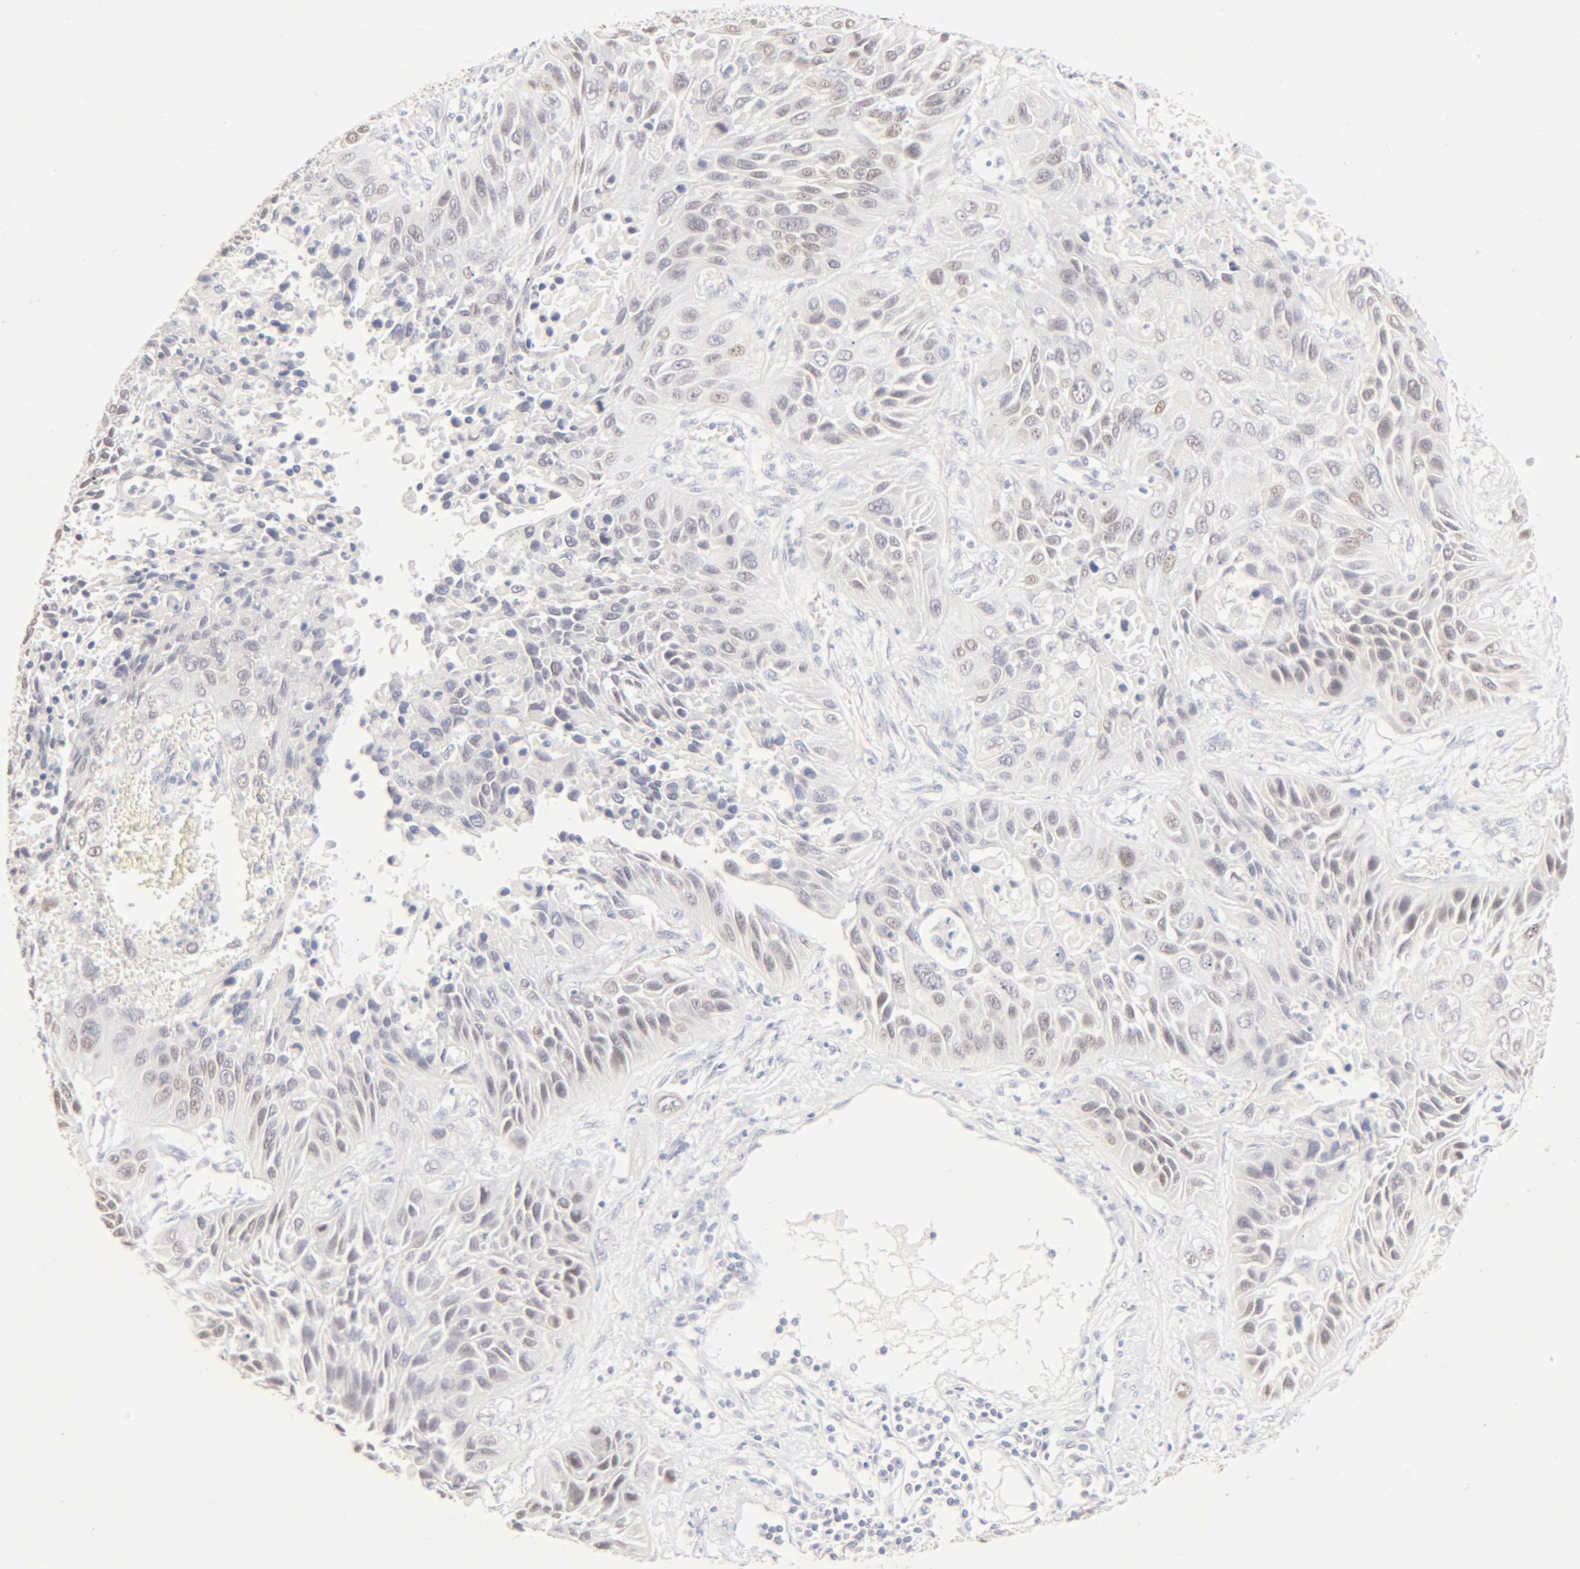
{"staining": {"intensity": "weak", "quantity": "<25%", "location": "nuclear"}, "tissue": "lung cancer", "cell_type": "Tumor cells", "image_type": "cancer", "snomed": [{"axis": "morphology", "description": "Squamous cell carcinoma, NOS"}, {"axis": "topography", "description": "Lung"}], "caption": "Tumor cells show no significant positivity in lung squamous cell carcinoma.", "gene": "FCGBP", "patient": {"sex": "female", "age": 76}}